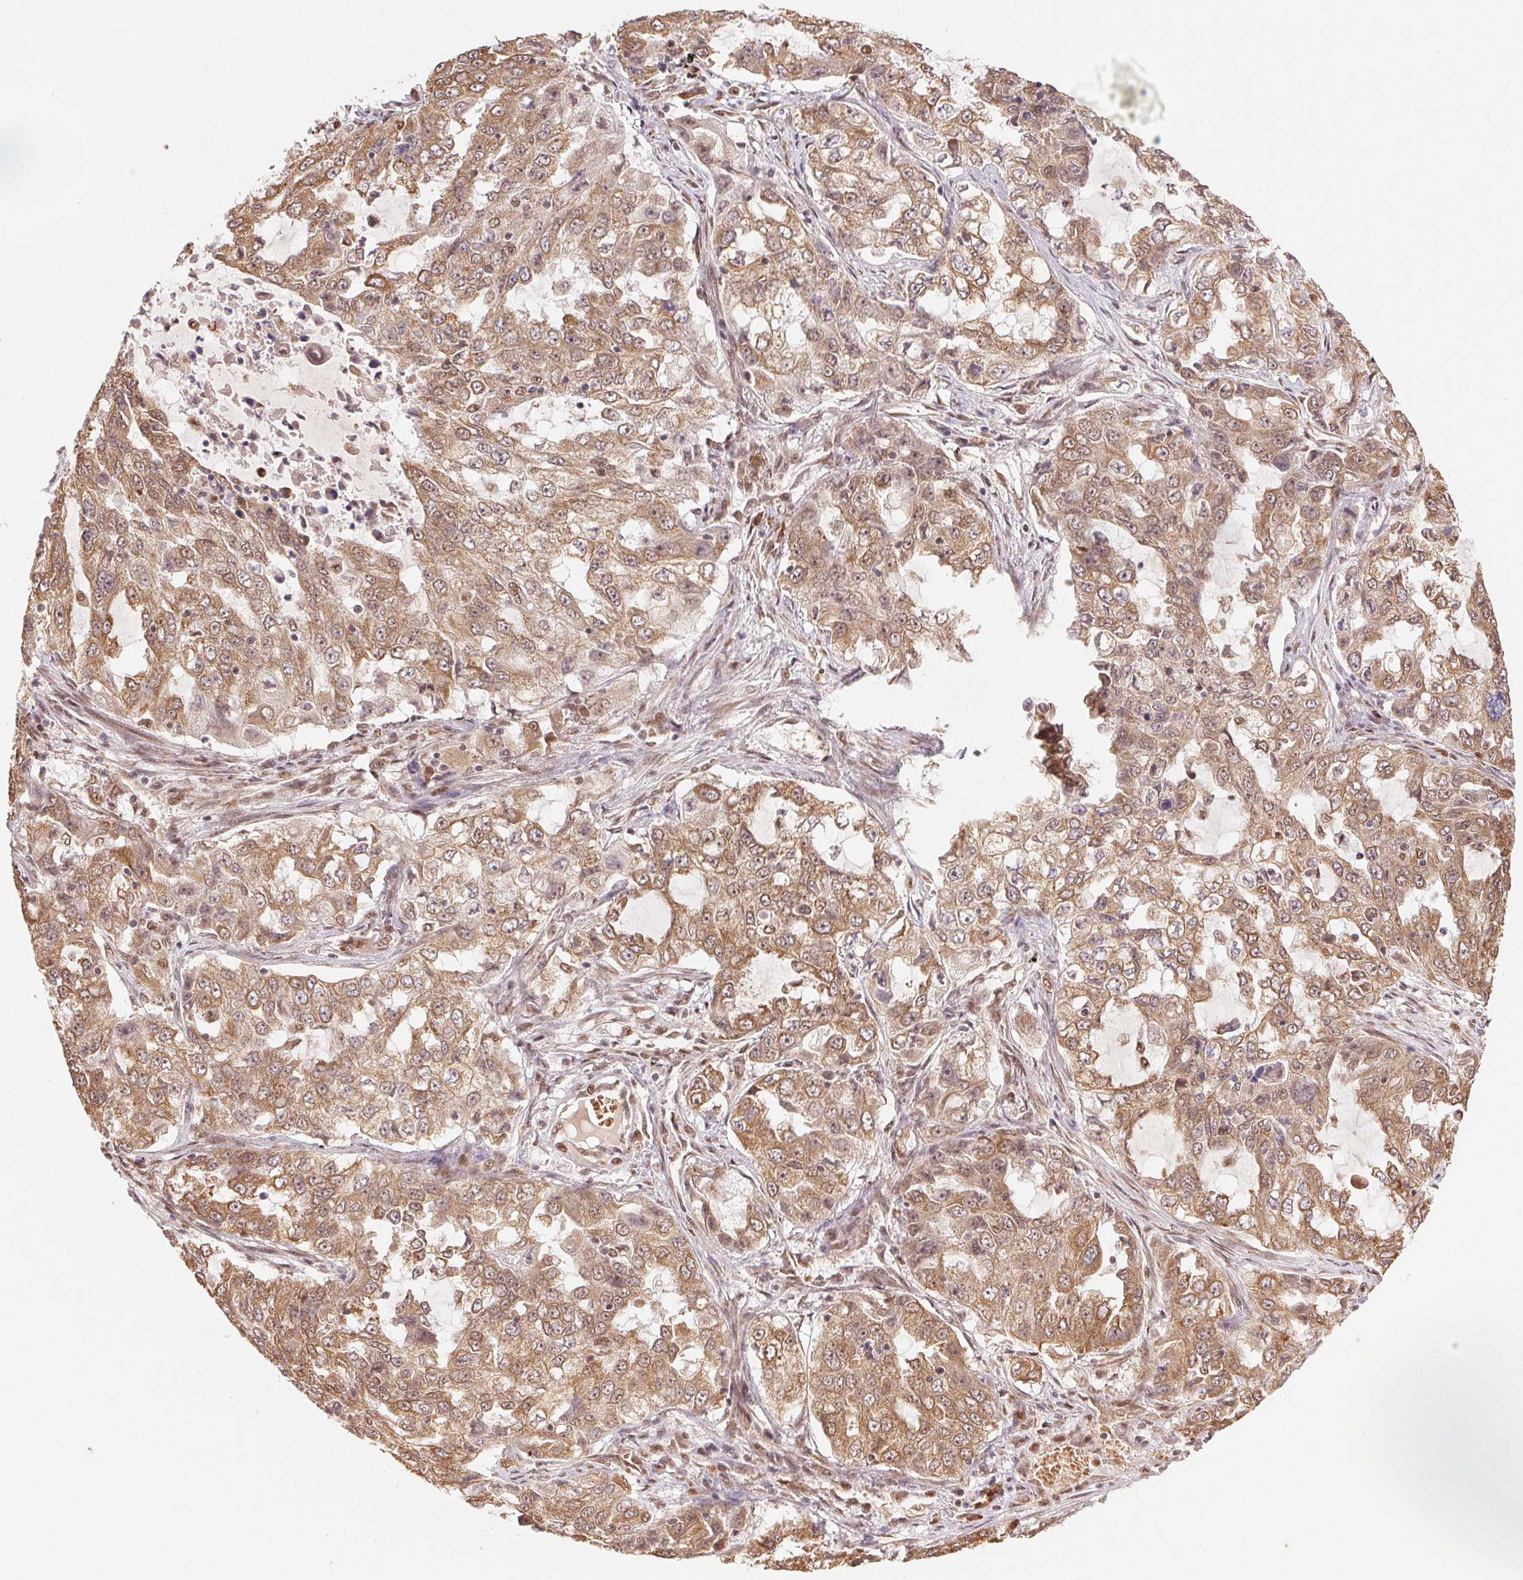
{"staining": {"intensity": "moderate", "quantity": ">75%", "location": "cytoplasmic/membranous"}, "tissue": "lung cancer", "cell_type": "Tumor cells", "image_type": "cancer", "snomed": [{"axis": "morphology", "description": "Adenocarcinoma, NOS"}, {"axis": "topography", "description": "Lung"}], "caption": "Moderate cytoplasmic/membranous expression is appreciated in about >75% of tumor cells in lung cancer (adenocarcinoma).", "gene": "TREML4", "patient": {"sex": "female", "age": 61}}